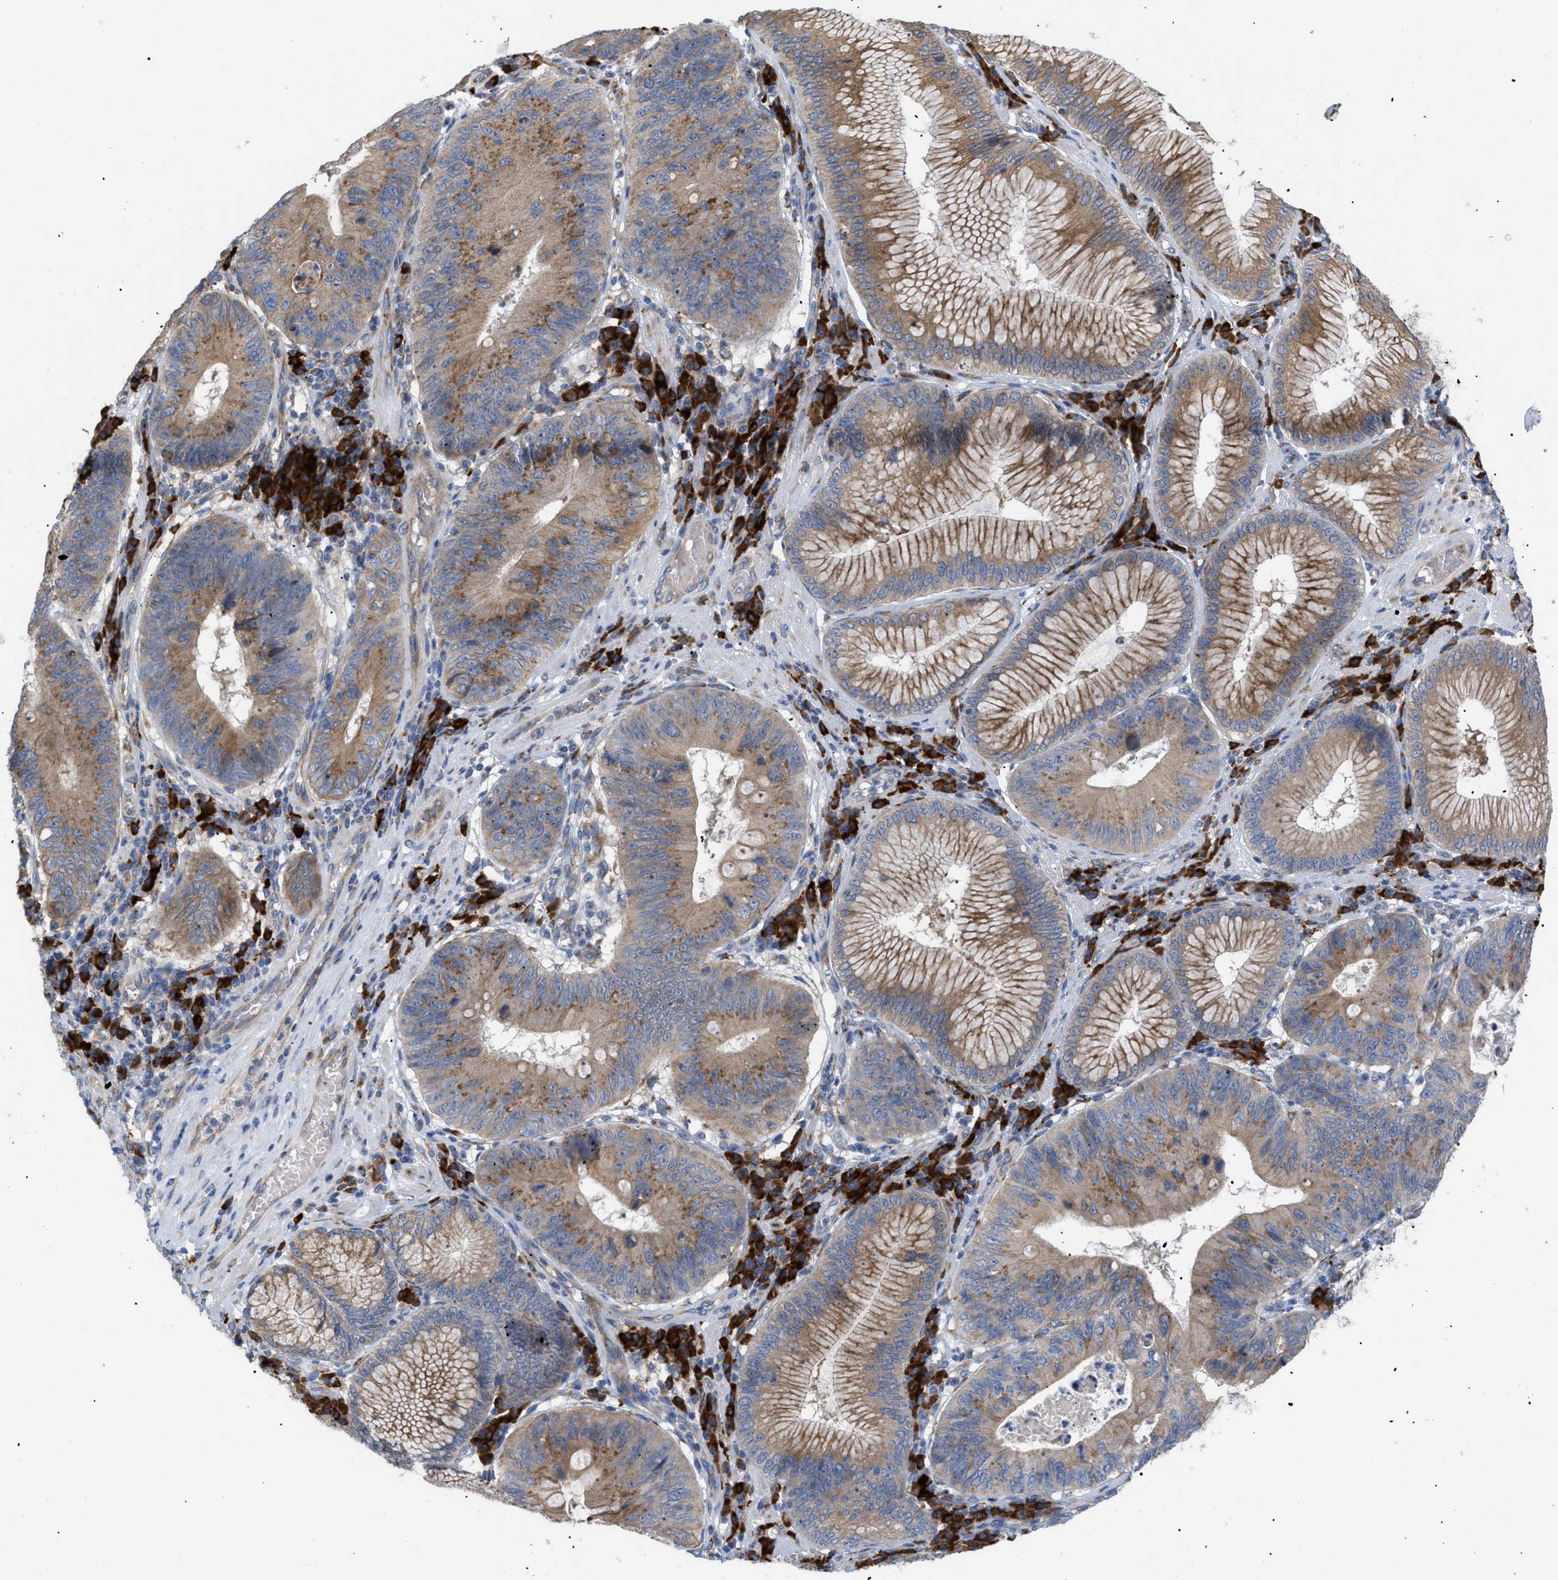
{"staining": {"intensity": "moderate", "quantity": ">75%", "location": "cytoplasmic/membranous"}, "tissue": "stomach cancer", "cell_type": "Tumor cells", "image_type": "cancer", "snomed": [{"axis": "morphology", "description": "Adenocarcinoma, NOS"}, {"axis": "topography", "description": "Stomach"}], "caption": "This photomicrograph shows adenocarcinoma (stomach) stained with immunohistochemistry (IHC) to label a protein in brown. The cytoplasmic/membranous of tumor cells show moderate positivity for the protein. Nuclei are counter-stained blue.", "gene": "SLC50A1", "patient": {"sex": "male", "age": 59}}